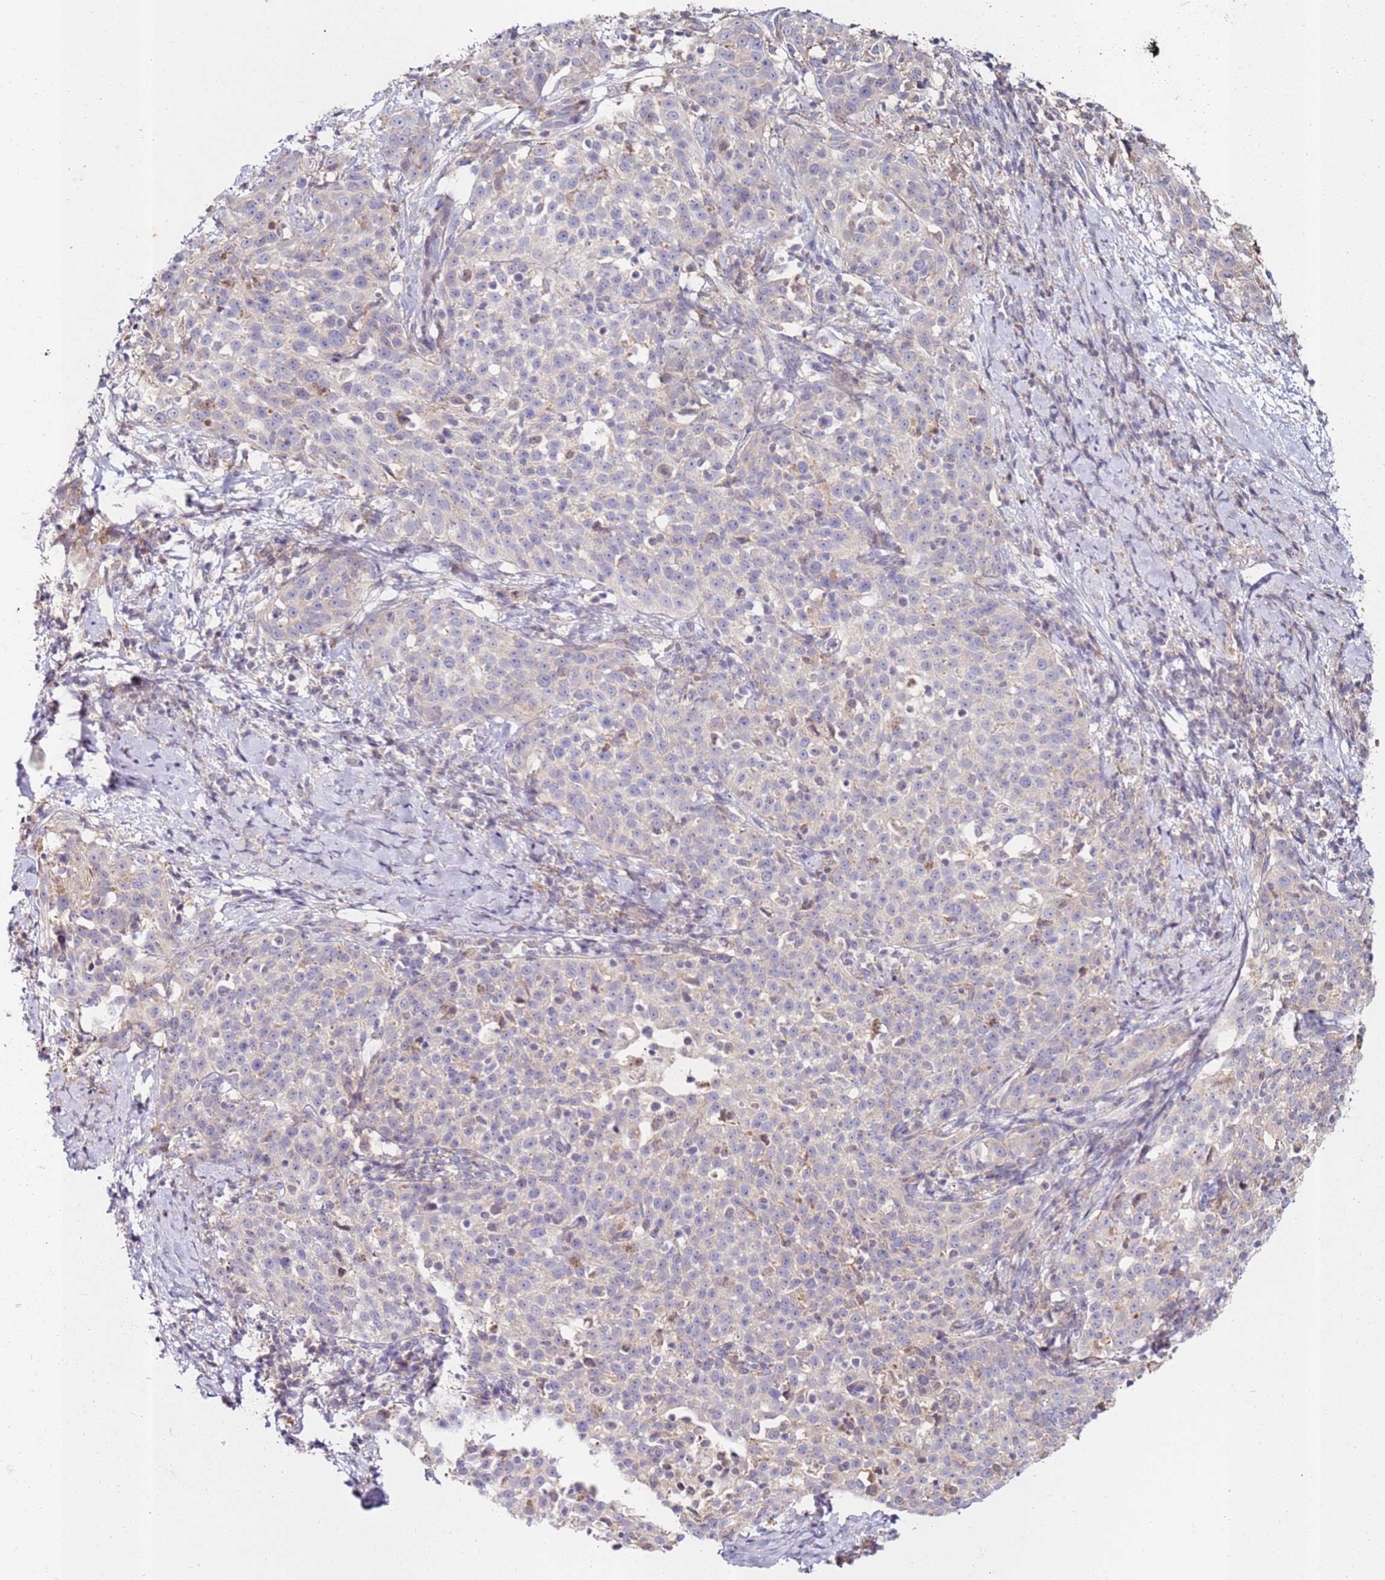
{"staining": {"intensity": "negative", "quantity": "none", "location": "none"}, "tissue": "cervical cancer", "cell_type": "Tumor cells", "image_type": "cancer", "snomed": [{"axis": "morphology", "description": "Squamous cell carcinoma, NOS"}, {"axis": "topography", "description": "Cervix"}], "caption": "The immunohistochemistry (IHC) image has no significant staining in tumor cells of squamous cell carcinoma (cervical) tissue. (Immunohistochemistry, brightfield microscopy, high magnification).", "gene": "CNOT9", "patient": {"sex": "female", "age": 57}}